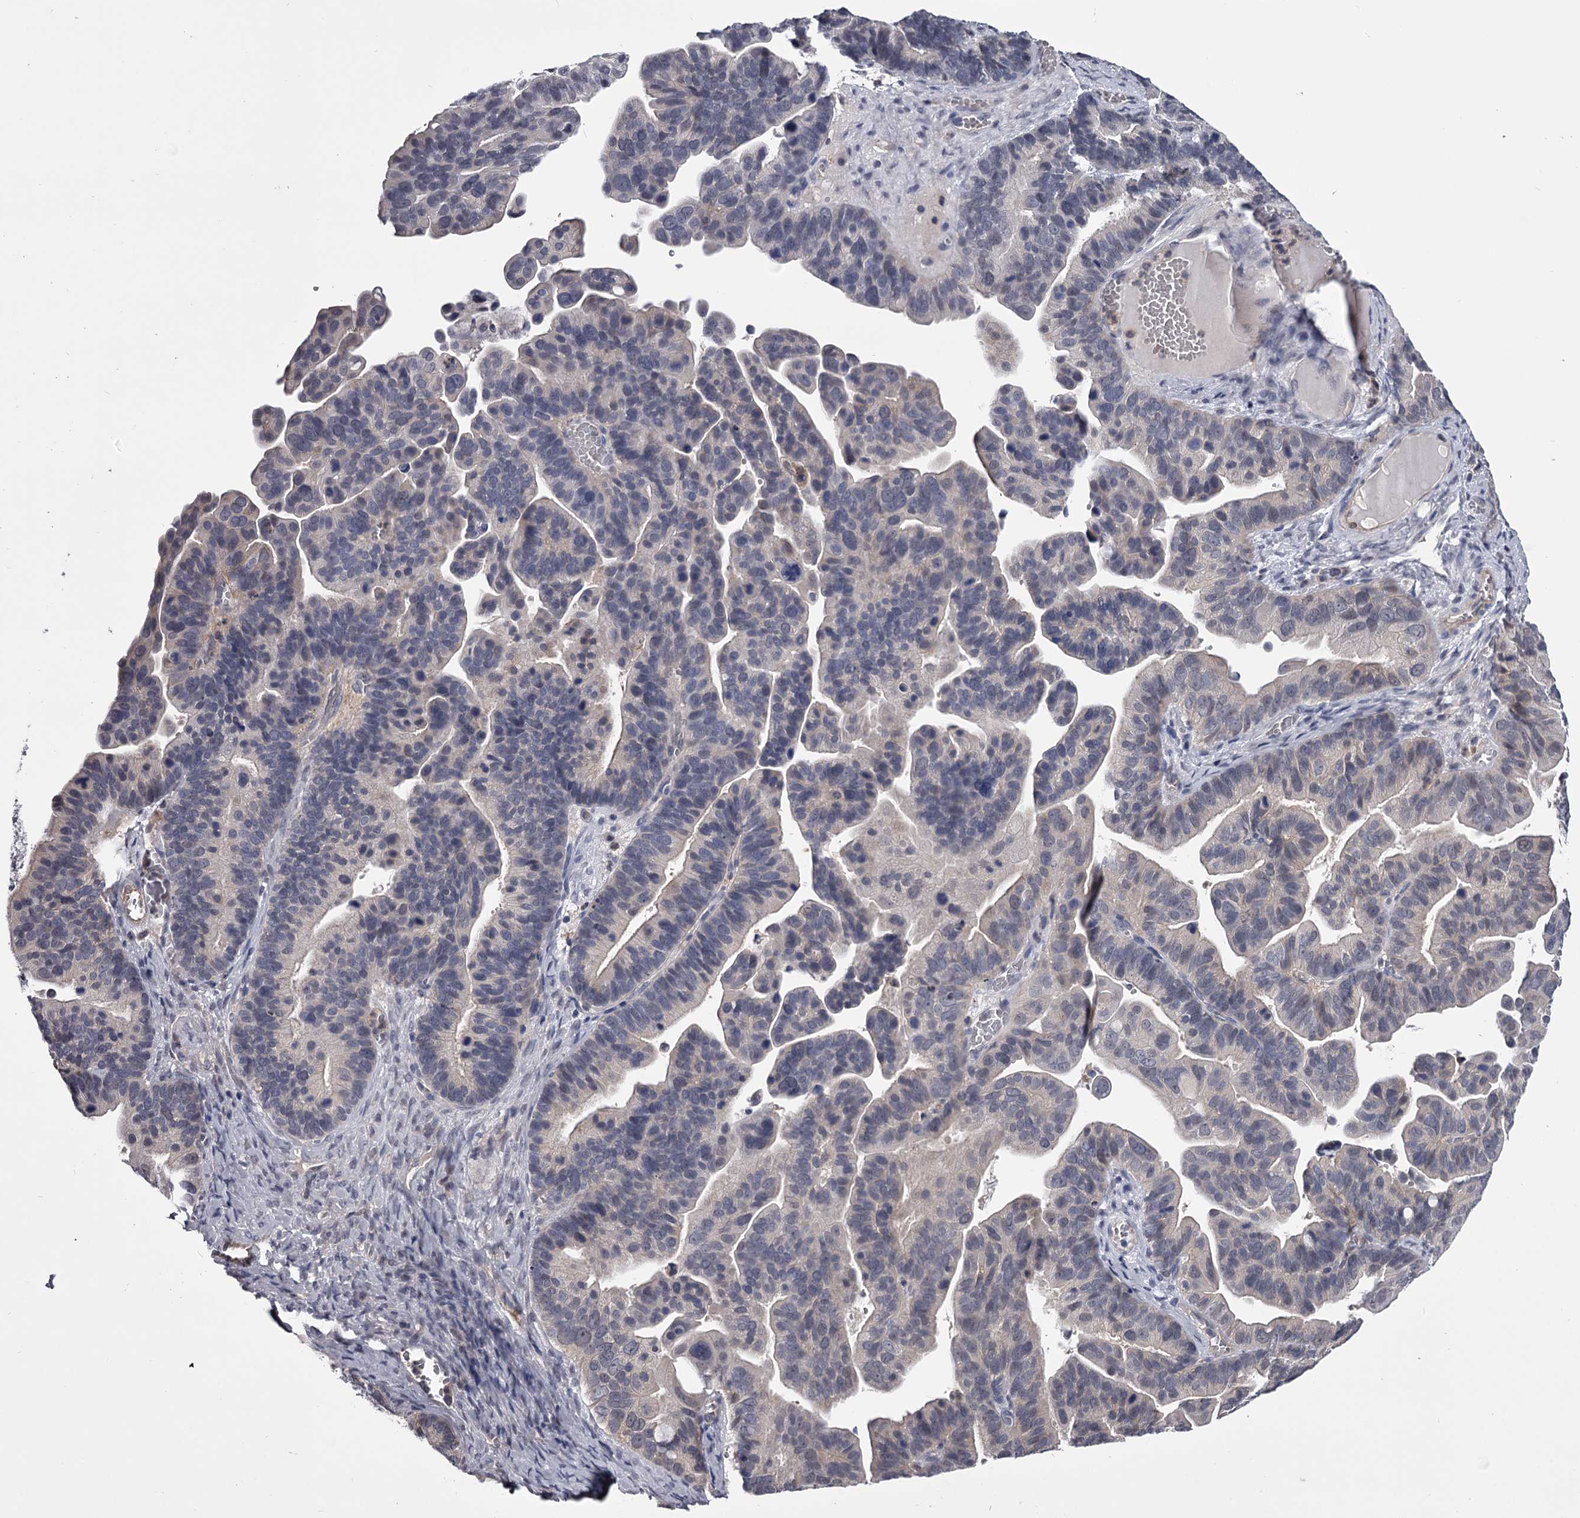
{"staining": {"intensity": "negative", "quantity": "none", "location": "none"}, "tissue": "ovarian cancer", "cell_type": "Tumor cells", "image_type": "cancer", "snomed": [{"axis": "morphology", "description": "Cystadenocarcinoma, serous, NOS"}, {"axis": "topography", "description": "Ovary"}], "caption": "The IHC histopathology image has no significant expression in tumor cells of ovarian cancer (serous cystadenocarcinoma) tissue.", "gene": "GSTO1", "patient": {"sex": "female", "age": 56}}